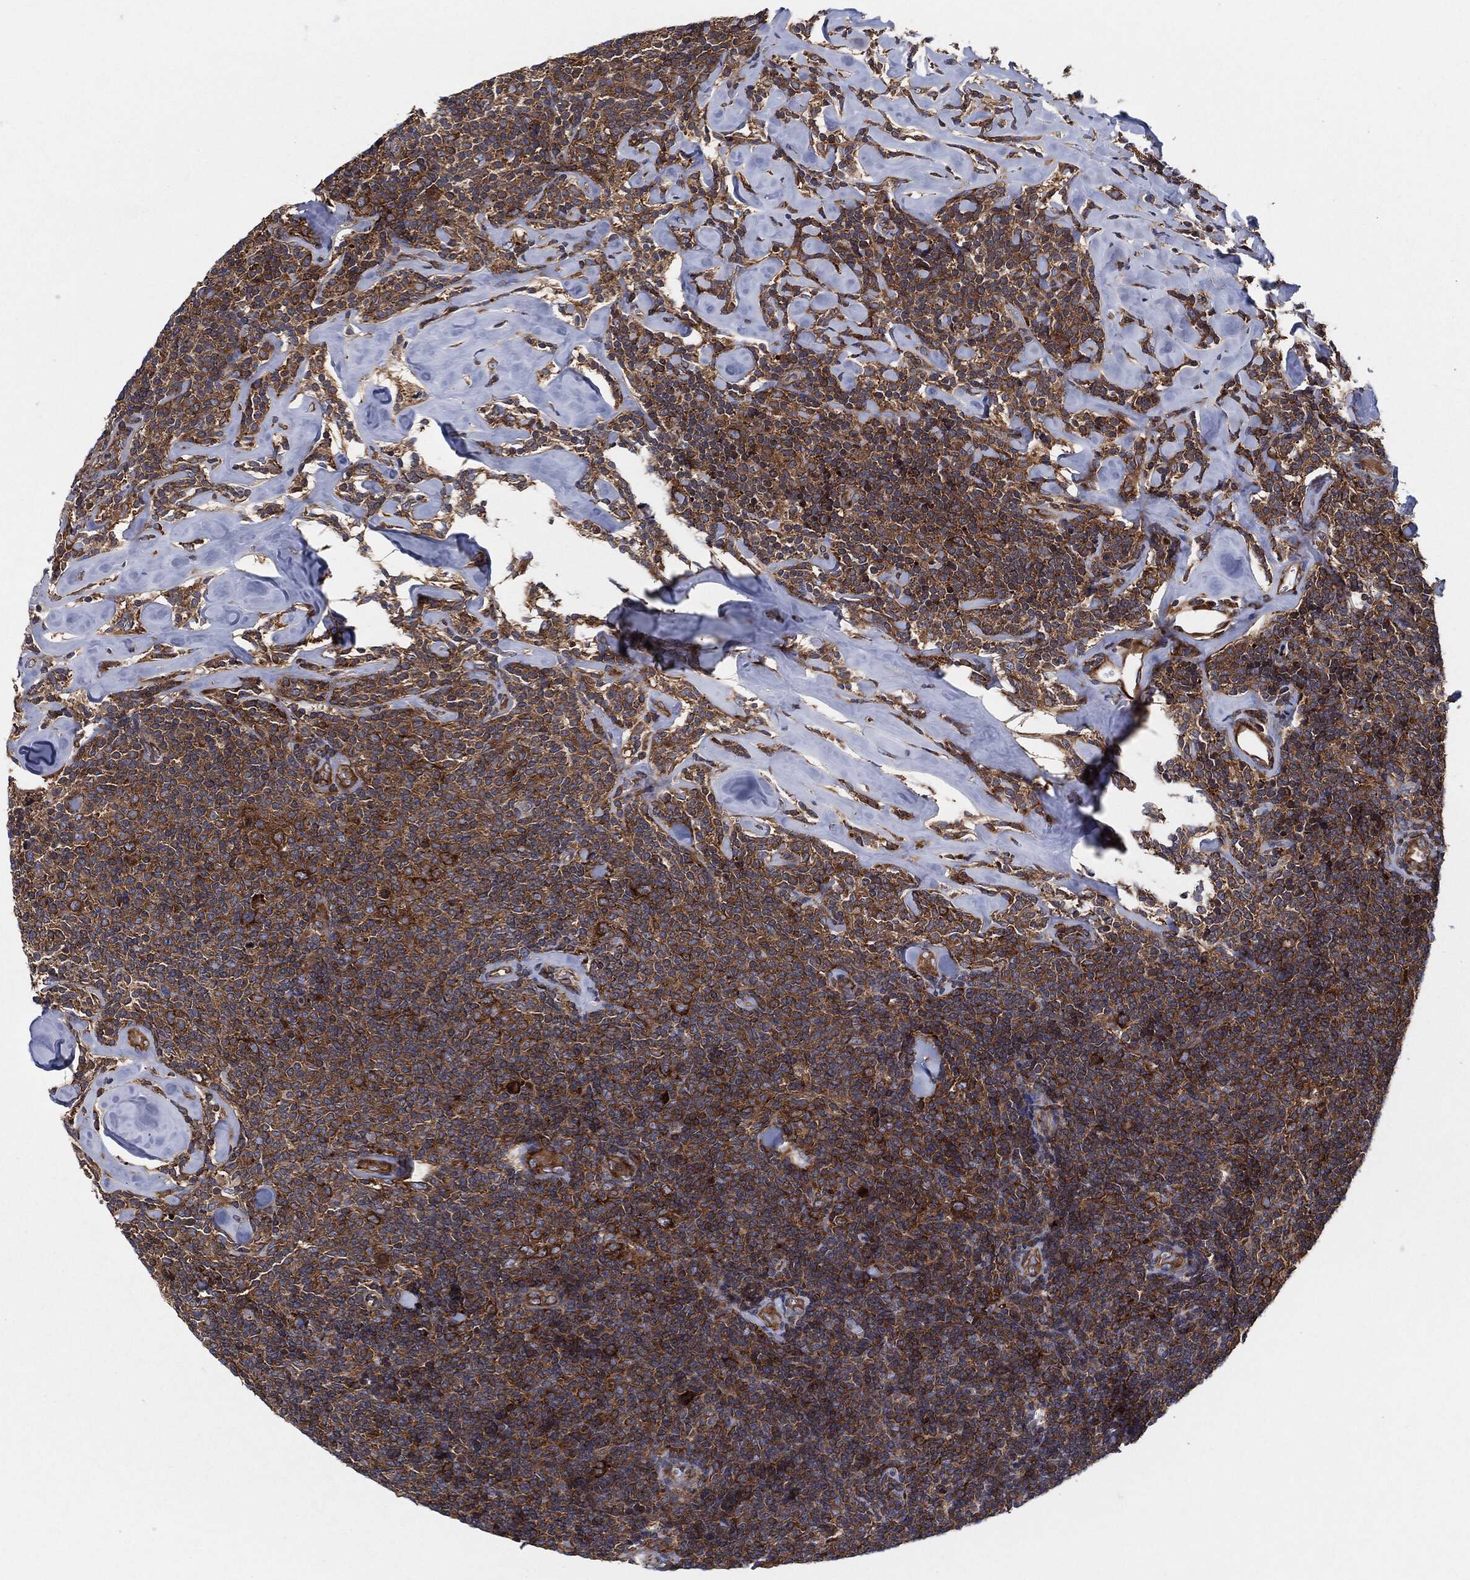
{"staining": {"intensity": "moderate", "quantity": ">75%", "location": "cytoplasmic/membranous"}, "tissue": "lymphoma", "cell_type": "Tumor cells", "image_type": "cancer", "snomed": [{"axis": "morphology", "description": "Malignant lymphoma, non-Hodgkin's type, Low grade"}, {"axis": "topography", "description": "Lymph node"}], "caption": "IHC staining of lymphoma, which demonstrates medium levels of moderate cytoplasmic/membranous positivity in approximately >75% of tumor cells indicating moderate cytoplasmic/membranous protein staining. The staining was performed using DAB (brown) for protein detection and nuclei were counterstained in hematoxylin (blue).", "gene": "EIF2S2", "patient": {"sex": "female", "age": 56}}